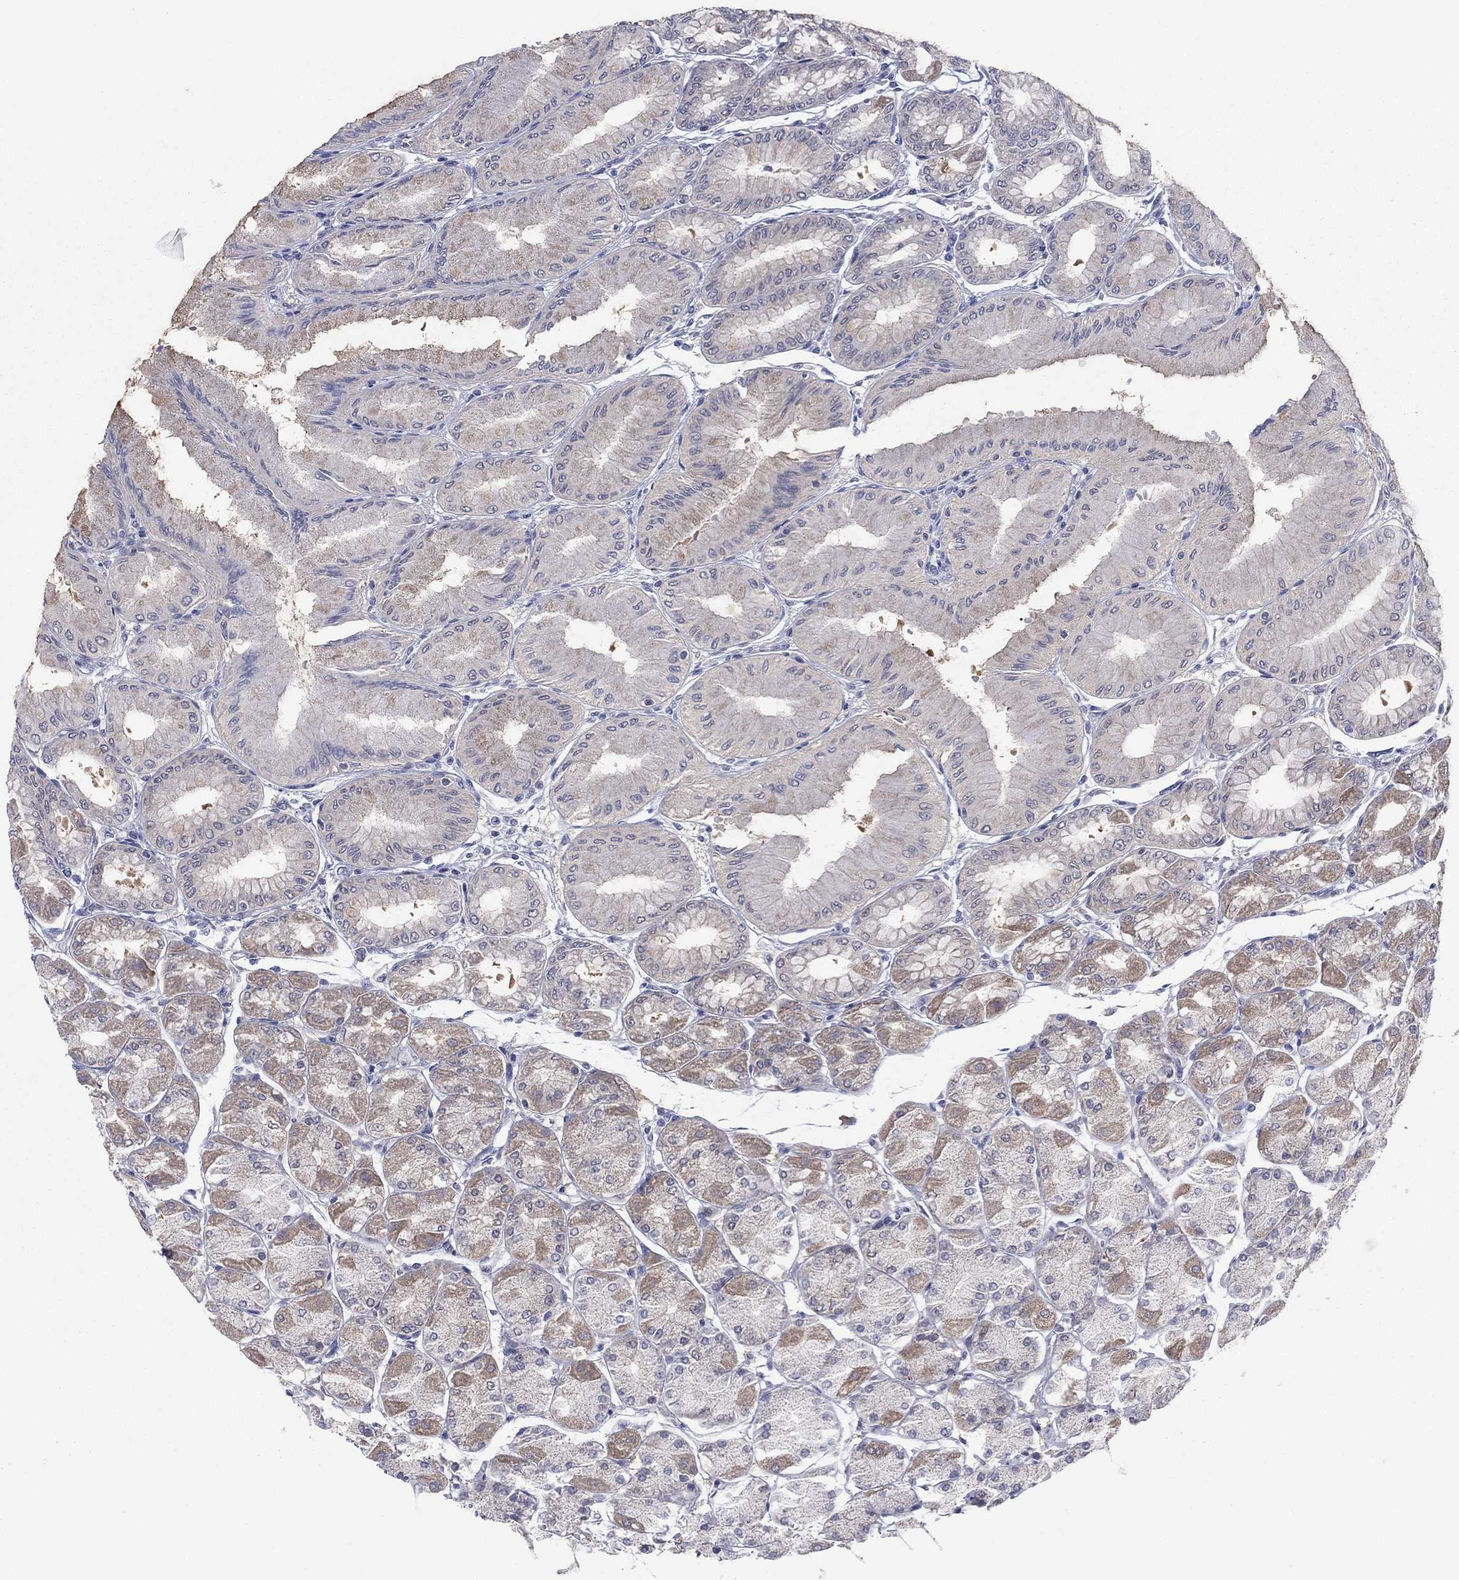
{"staining": {"intensity": "moderate", "quantity": "<25%", "location": "cytoplasmic/membranous"}, "tissue": "stomach", "cell_type": "Glandular cells", "image_type": "normal", "snomed": [{"axis": "morphology", "description": "Normal tissue, NOS"}, {"axis": "topography", "description": "Stomach, upper"}], "caption": "IHC (DAB) staining of benign stomach reveals moderate cytoplasmic/membranous protein staining in approximately <25% of glandular cells. (DAB (3,3'-diaminobenzidine) = brown stain, brightfield microscopy at high magnification).", "gene": "GRHPR", "patient": {"sex": "male", "age": 60}}